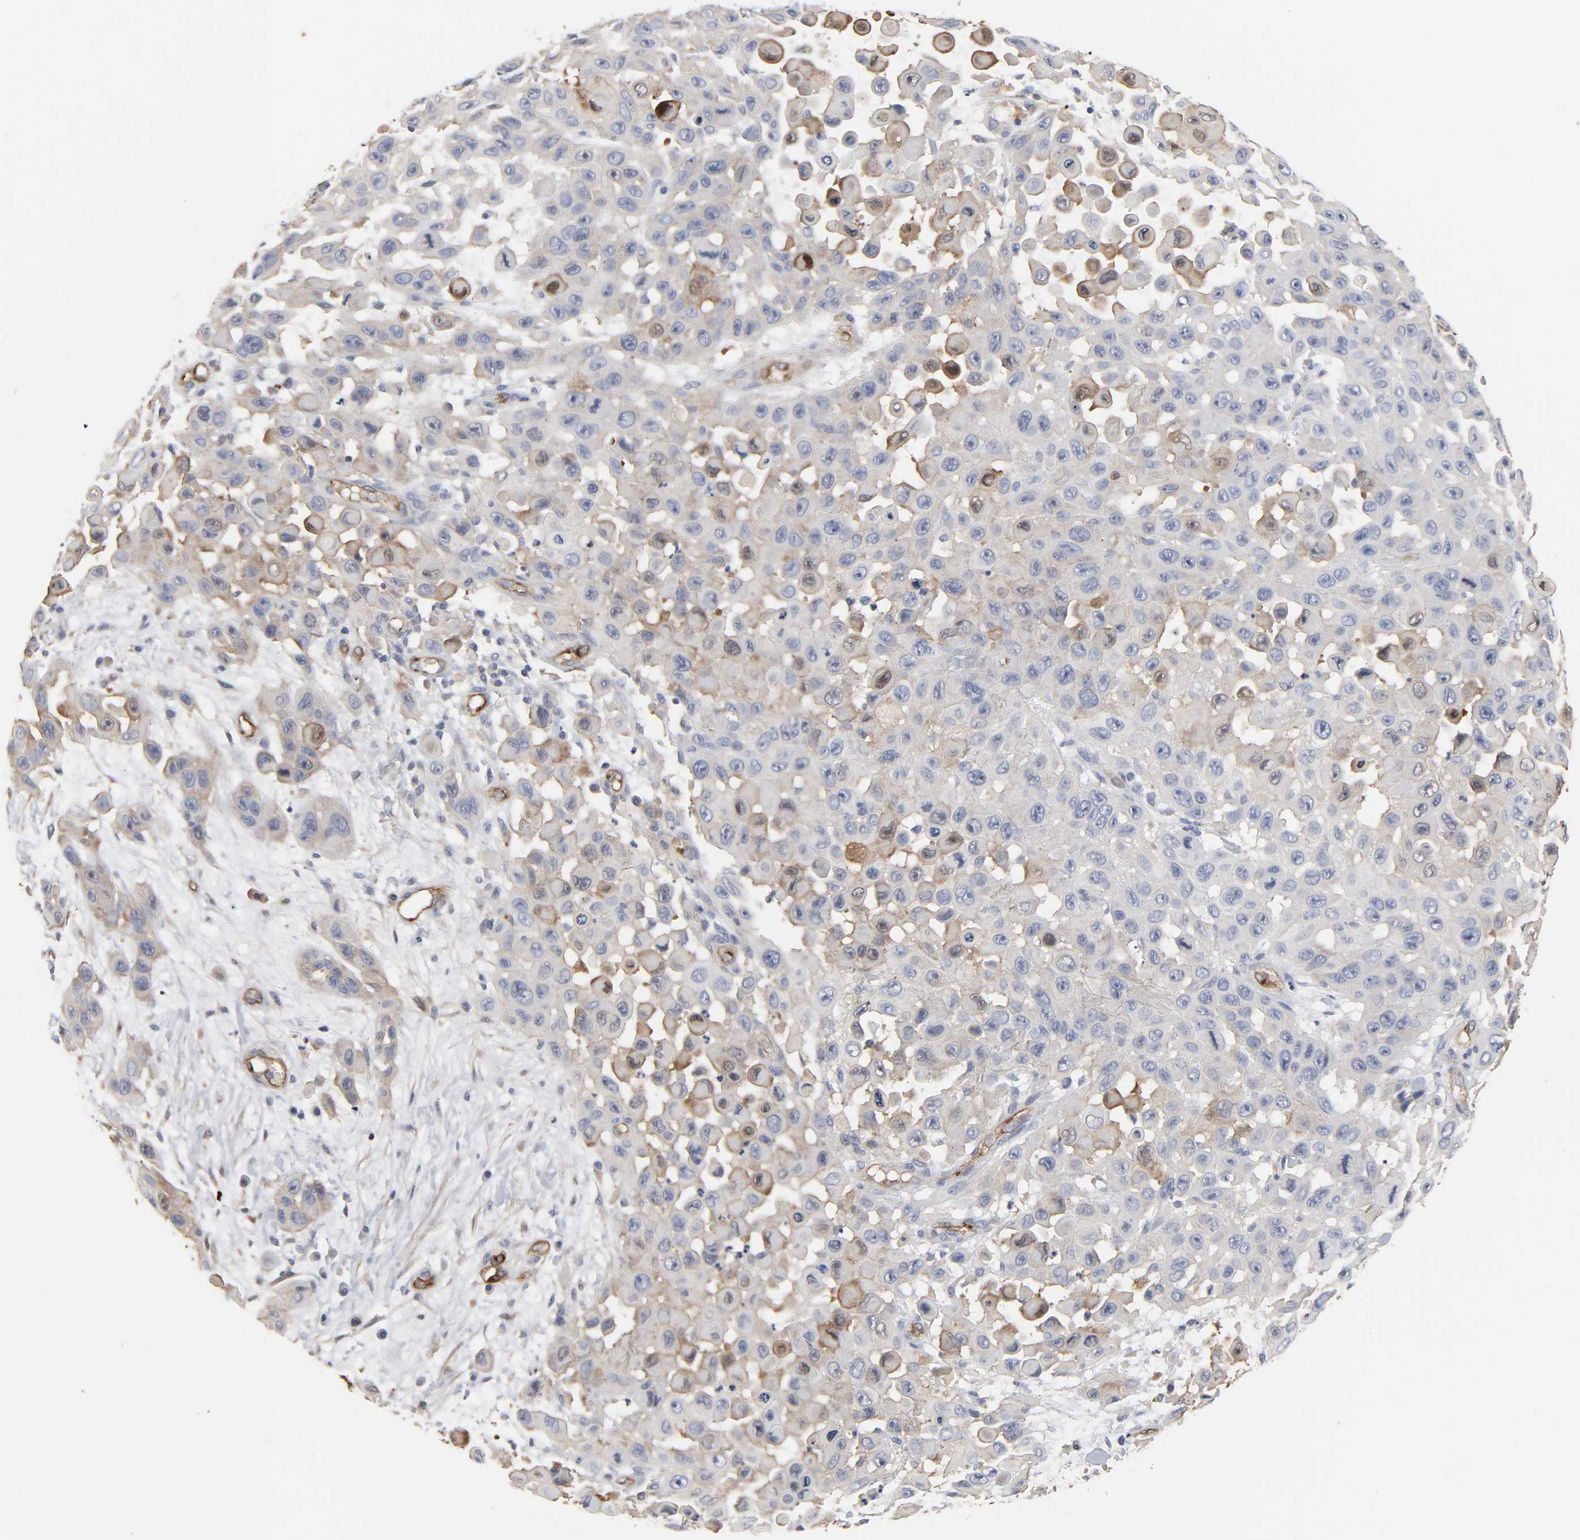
{"staining": {"intensity": "strong", "quantity": "<25%", "location": "cytoplasmic/membranous,nuclear"}, "tissue": "skin cancer", "cell_type": "Tumor cells", "image_type": "cancer", "snomed": [{"axis": "morphology", "description": "Squamous cell carcinoma, NOS"}, {"axis": "topography", "description": "Skin"}], "caption": "A brown stain shows strong cytoplasmic/membranous and nuclear positivity of a protein in skin squamous cell carcinoma tumor cells.", "gene": "KDR", "patient": {"sex": "male", "age": 81}}